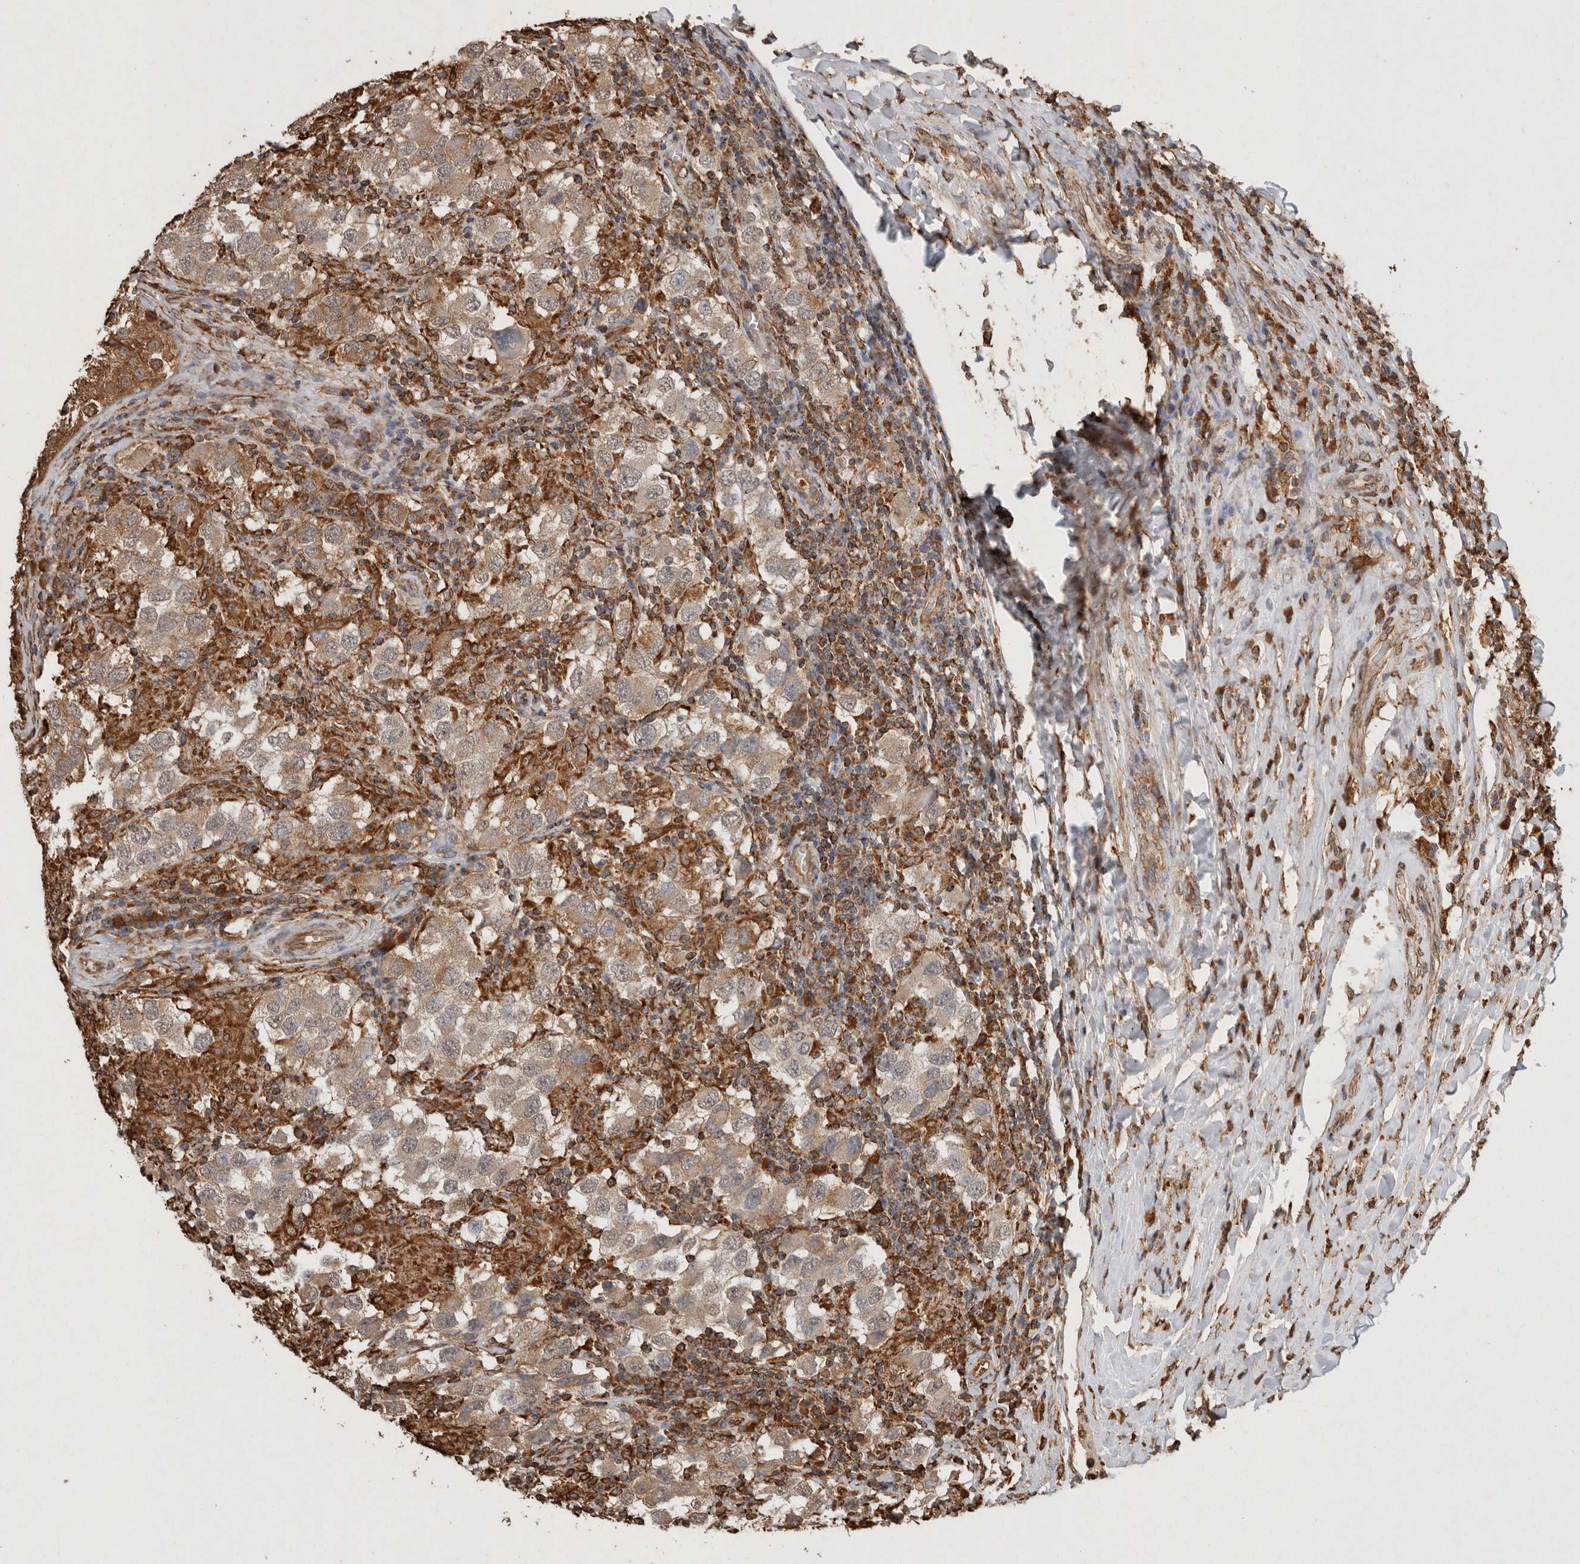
{"staining": {"intensity": "weak", "quantity": ">75%", "location": "cytoplasmic/membranous"}, "tissue": "testis cancer", "cell_type": "Tumor cells", "image_type": "cancer", "snomed": [{"axis": "morphology", "description": "Carcinoma, Embryonal, NOS"}, {"axis": "topography", "description": "Testis"}], "caption": "The photomicrograph exhibits immunohistochemical staining of embryonal carcinoma (testis). There is weak cytoplasmic/membranous positivity is identified in about >75% of tumor cells.", "gene": "ERAP1", "patient": {"sex": "male", "age": 21}}